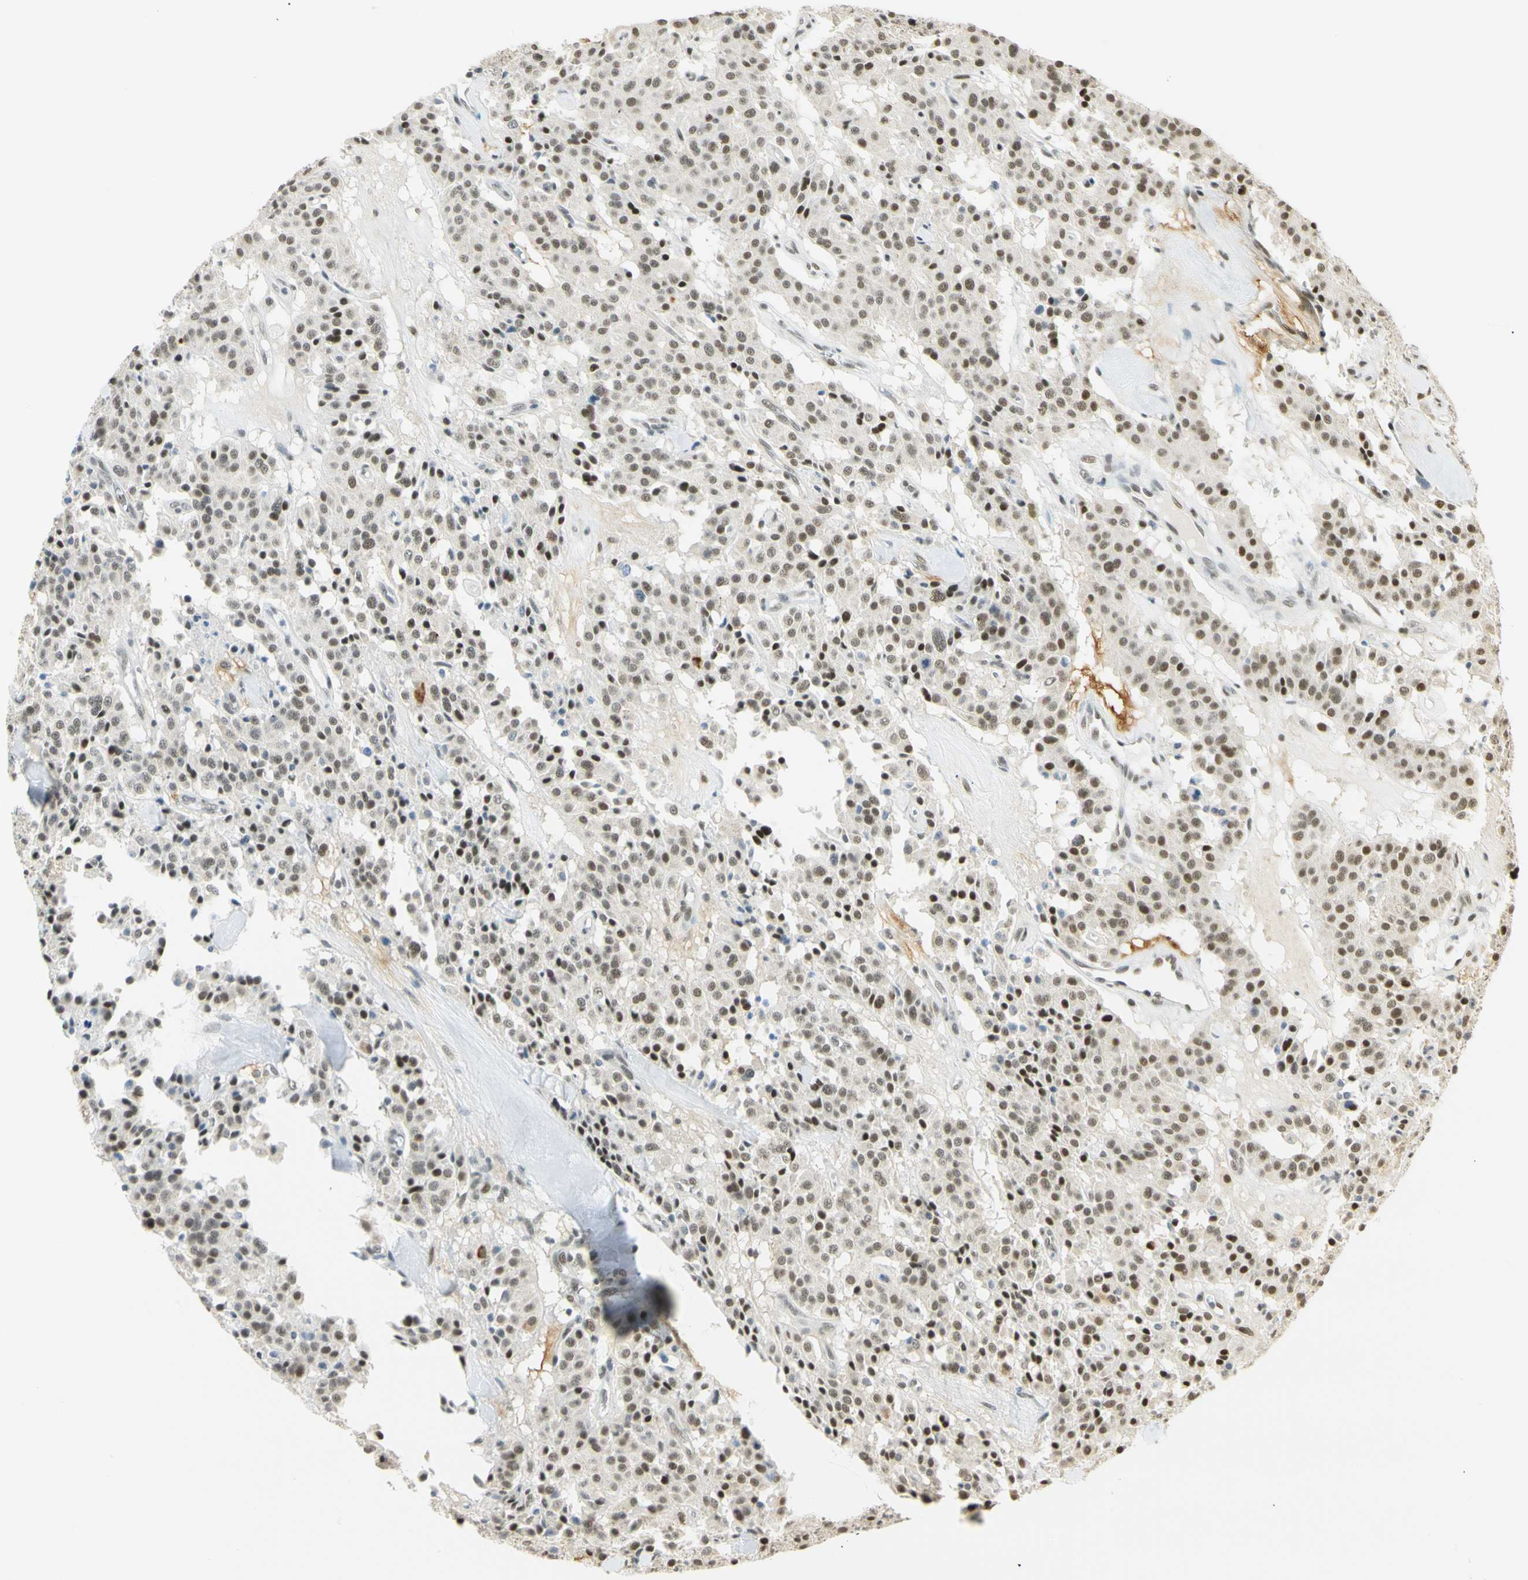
{"staining": {"intensity": "moderate", "quantity": ">75%", "location": "nuclear"}, "tissue": "carcinoid", "cell_type": "Tumor cells", "image_type": "cancer", "snomed": [{"axis": "morphology", "description": "Carcinoid, malignant, NOS"}, {"axis": "topography", "description": "Lung"}], "caption": "Immunohistochemistry (IHC) of carcinoid demonstrates medium levels of moderate nuclear positivity in approximately >75% of tumor cells.", "gene": "NELFE", "patient": {"sex": "male", "age": 30}}